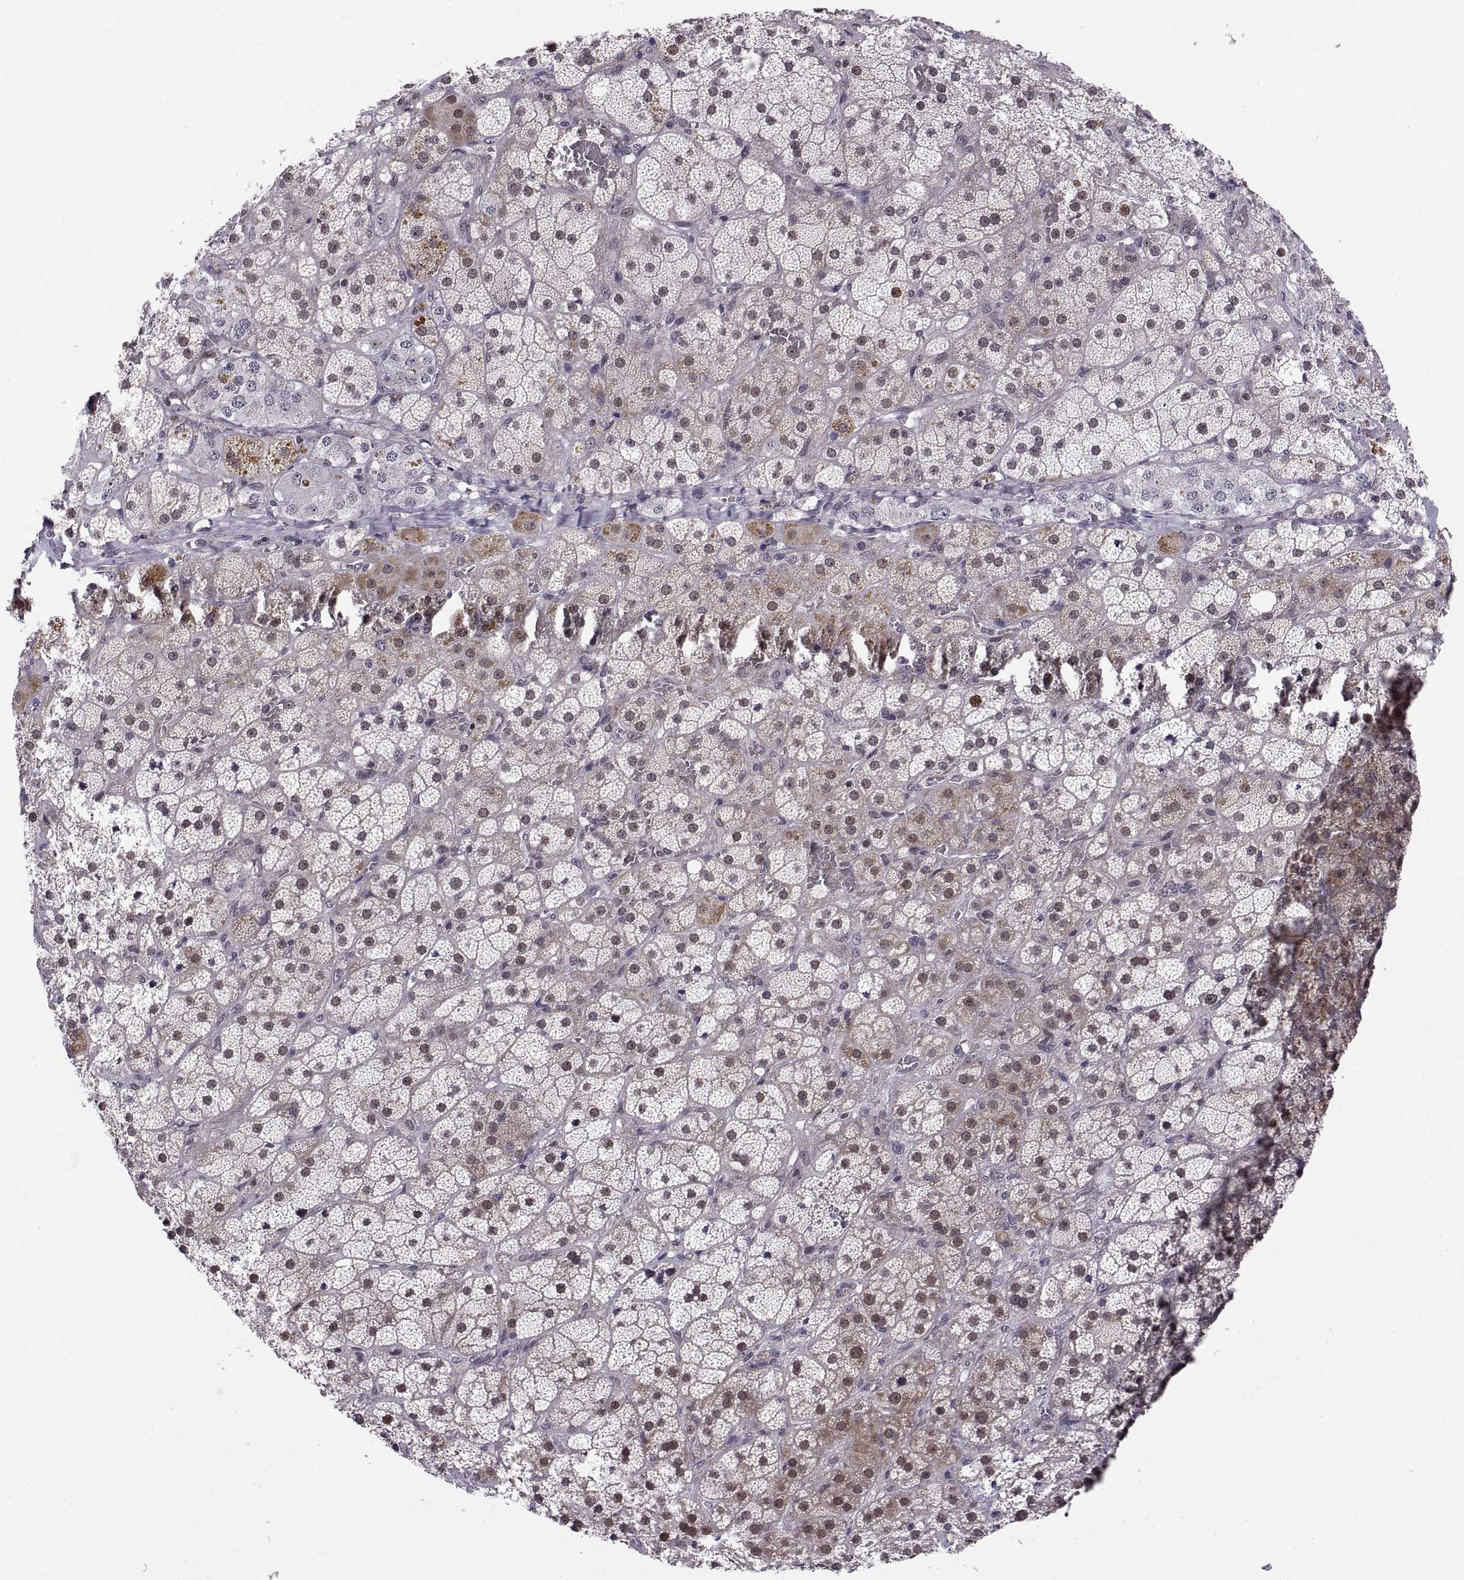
{"staining": {"intensity": "moderate", "quantity": "25%-75%", "location": "nuclear"}, "tissue": "adrenal gland", "cell_type": "Glandular cells", "image_type": "normal", "snomed": [{"axis": "morphology", "description": "Normal tissue, NOS"}, {"axis": "topography", "description": "Adrenal gland"}], "caption": "This photomicrograph displays IHC staining of normal adrenal gland, with medium moderate nuclear expression in about 25%-75% of glandular cells.", "gene": "CHFR", "patient": {"sex": "male", "age": 57}}